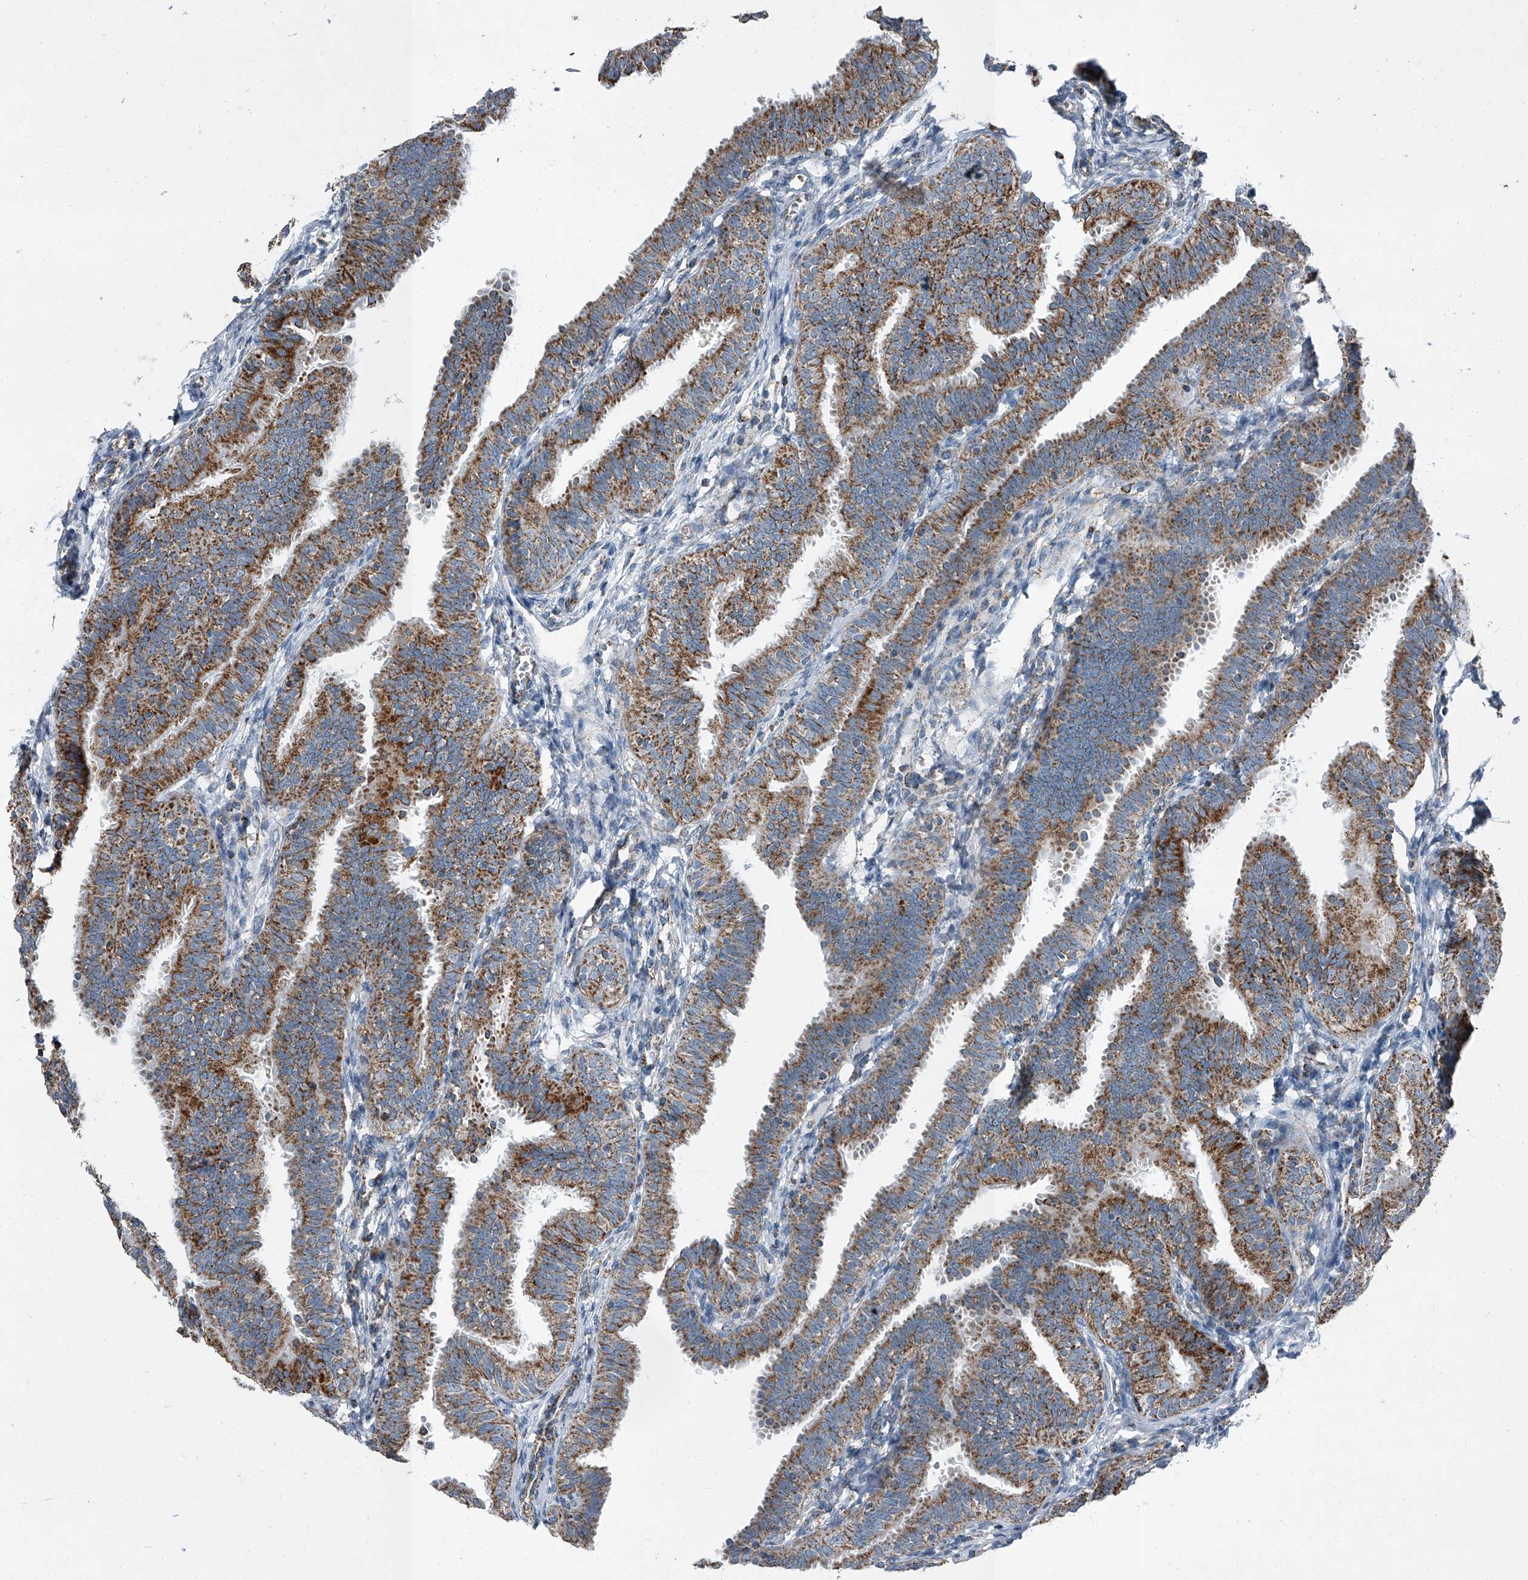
{"staining": {"intensity": "moderate", "quantity": "25%-75%", "location": "cytoplasmic/membranous"}, "tissue": "fallopian tube", "cell_type": "Glandular cells", "image_type": "normal", "snomed": [{"axis": "morphology", "description": "Normal tissue, NOS"}, {"axis": "topography", "description": "Fallopian tube"}], "caption": "A brown stain shows moderate cytoplasmic/membranous positivity of a protein in glandular cells of normal fallopian tube.", "gene": "CHRNA7", "patient": {"sex": "female", "age": 35}}